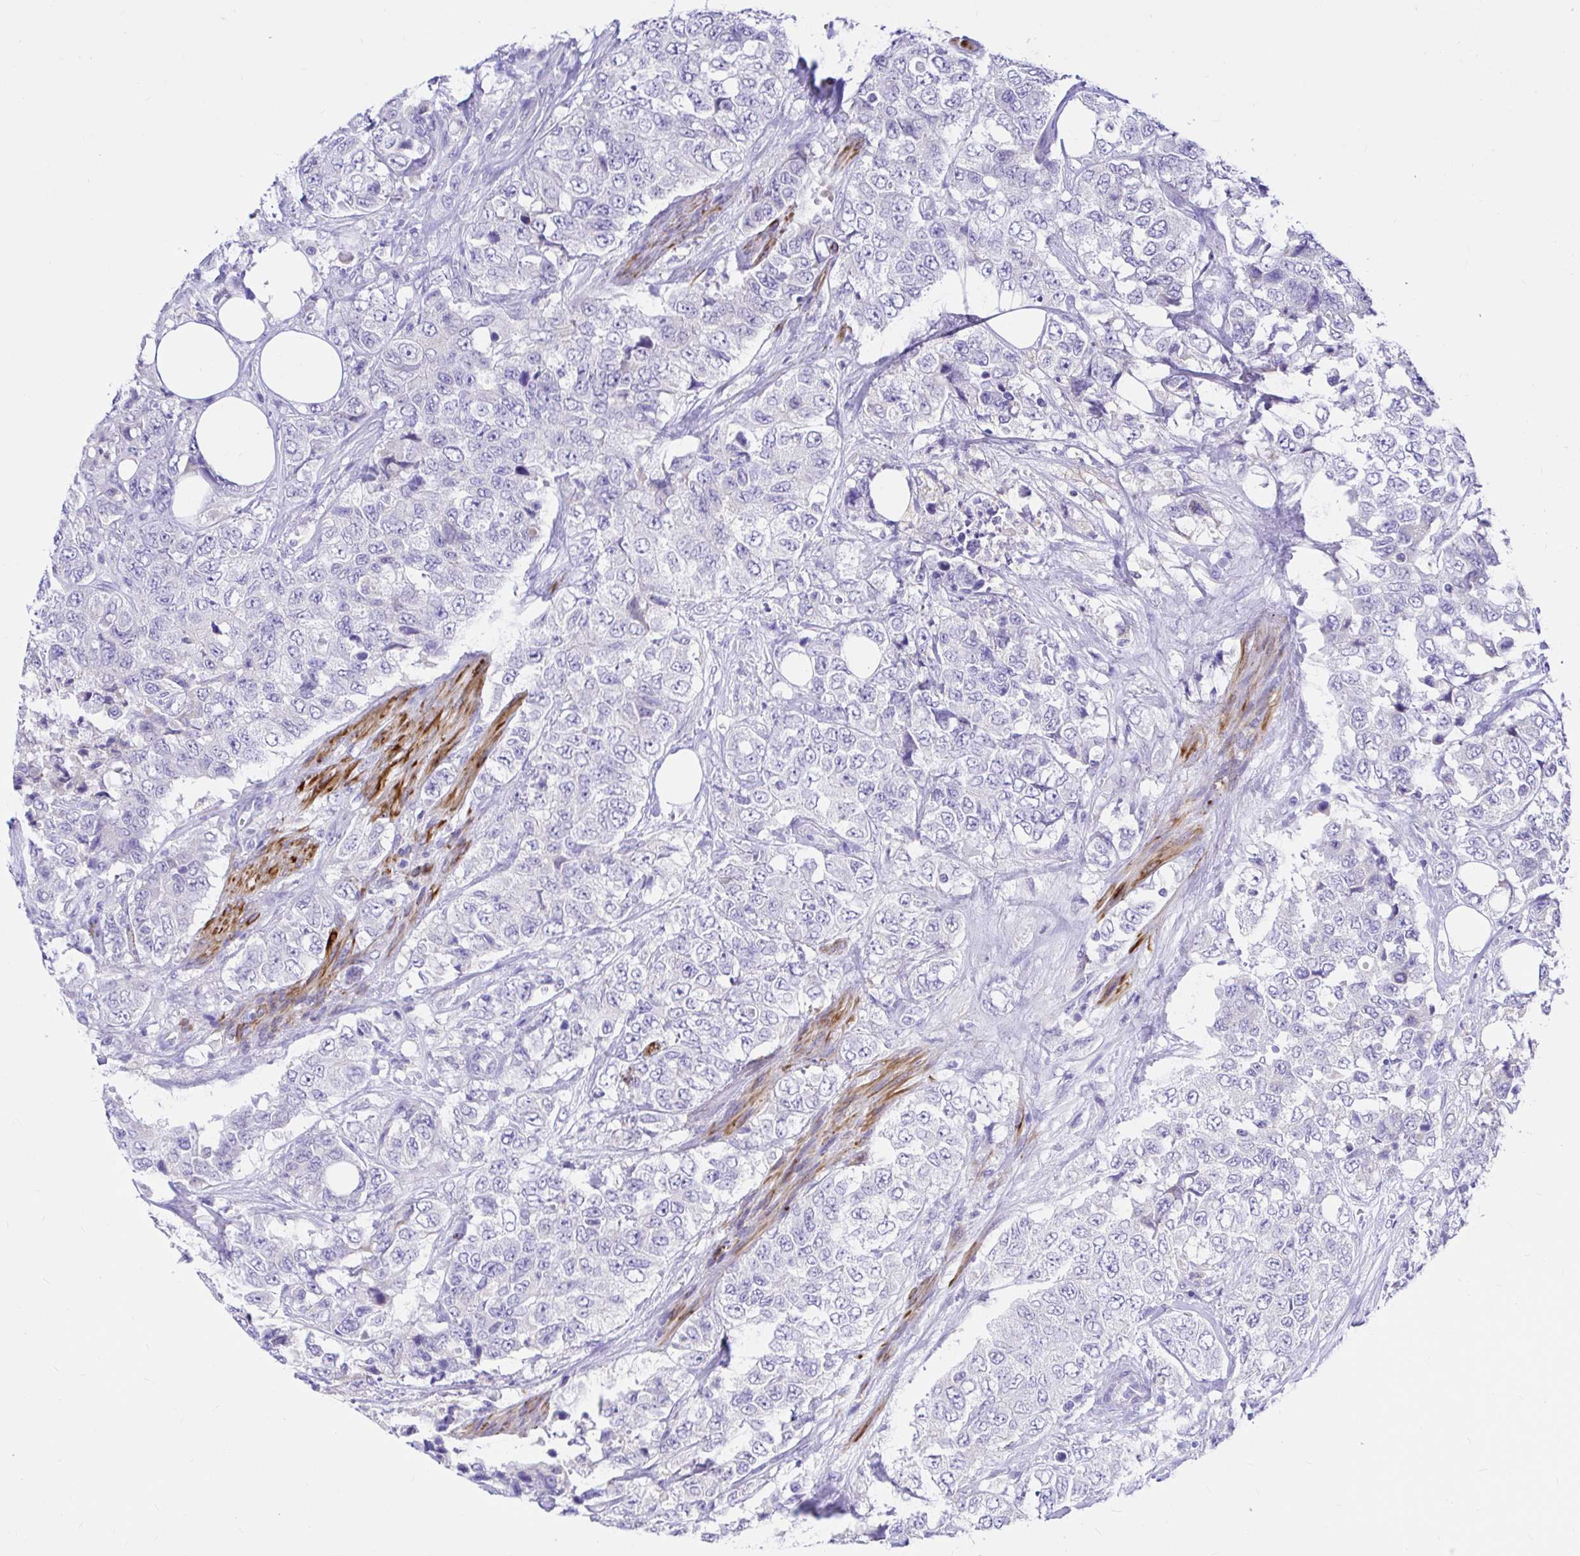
{"staining": {"intensity": "negative", "quantity": "none", "location": "none"}, "tissue": "urothelial cancer", "cell_type": "Tumor cells", "image_type": "cancer", "snomed": [{"axis": "morphology", "description": "Urothelial carcinoma, High grade"}, {"axis": "topography", "description": "Urinary bladder"}], "caption": "Urothelial cancer was stained to show a protein in brown. There is no significant positivity in tumor cells.", "gene": "BACE2", "patient": {"sex": "female", "age": 78}}